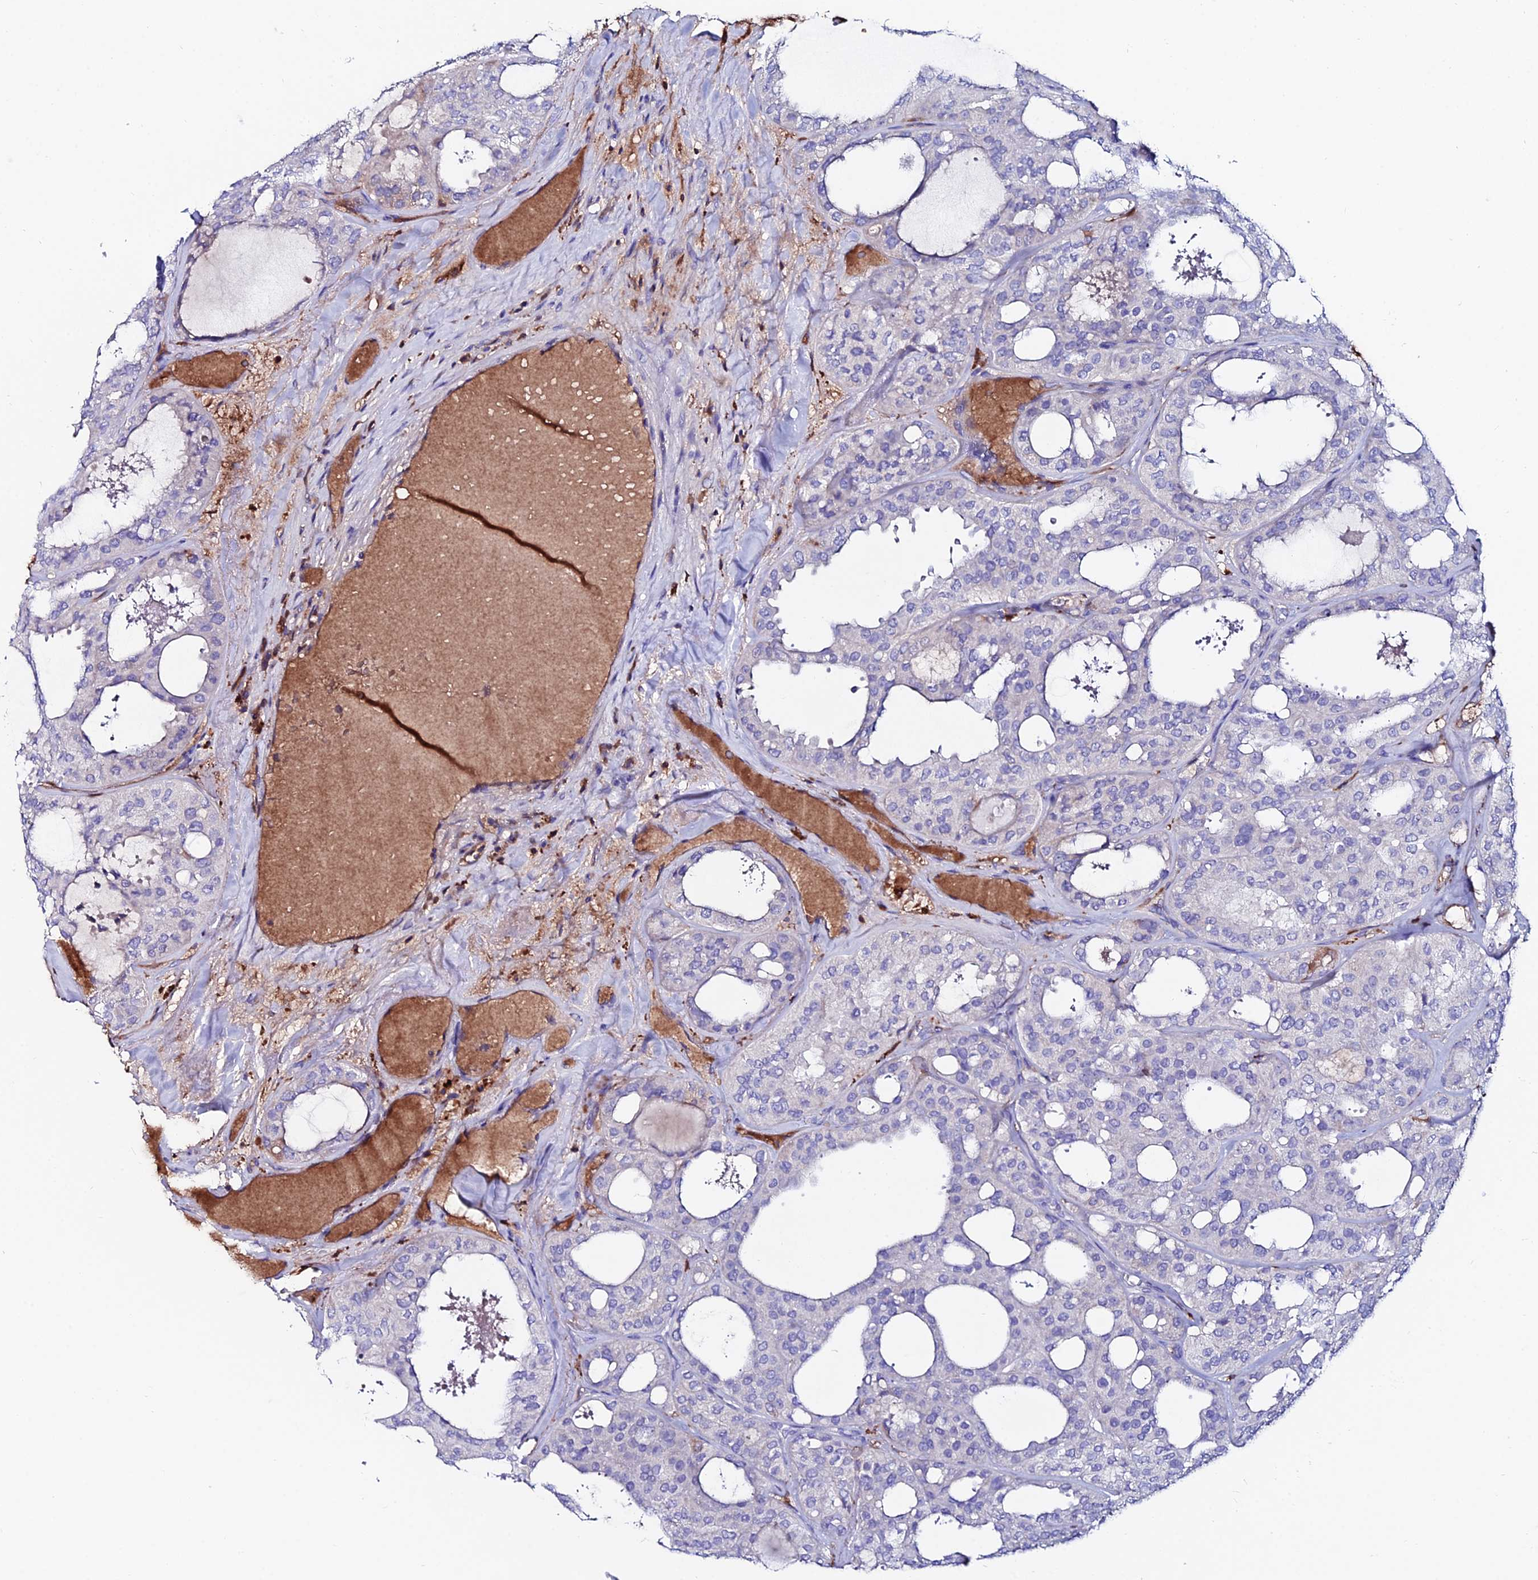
{"staining": {"intensity": "negative", "quantity": "none", "location": "none"}, "tissue": "thyroid cancer", "cell_type": "Tumor cells", "image_type": "cancer", "snomed": [{"axis": "morphology", "description": "Follicular adenoma carcinoma, NOS"}, {"axis": "topography", "description": "Thyroid gland"}], "caption": "Thyroid cancer (follicular adenoma carcinoma) was stained to show a protein in brown. There is no significant expression in tumor cells. (DAB IHC, high magnification).", "gene": "SLC25A16", "patient": {"sex": "male", "age": 75}}